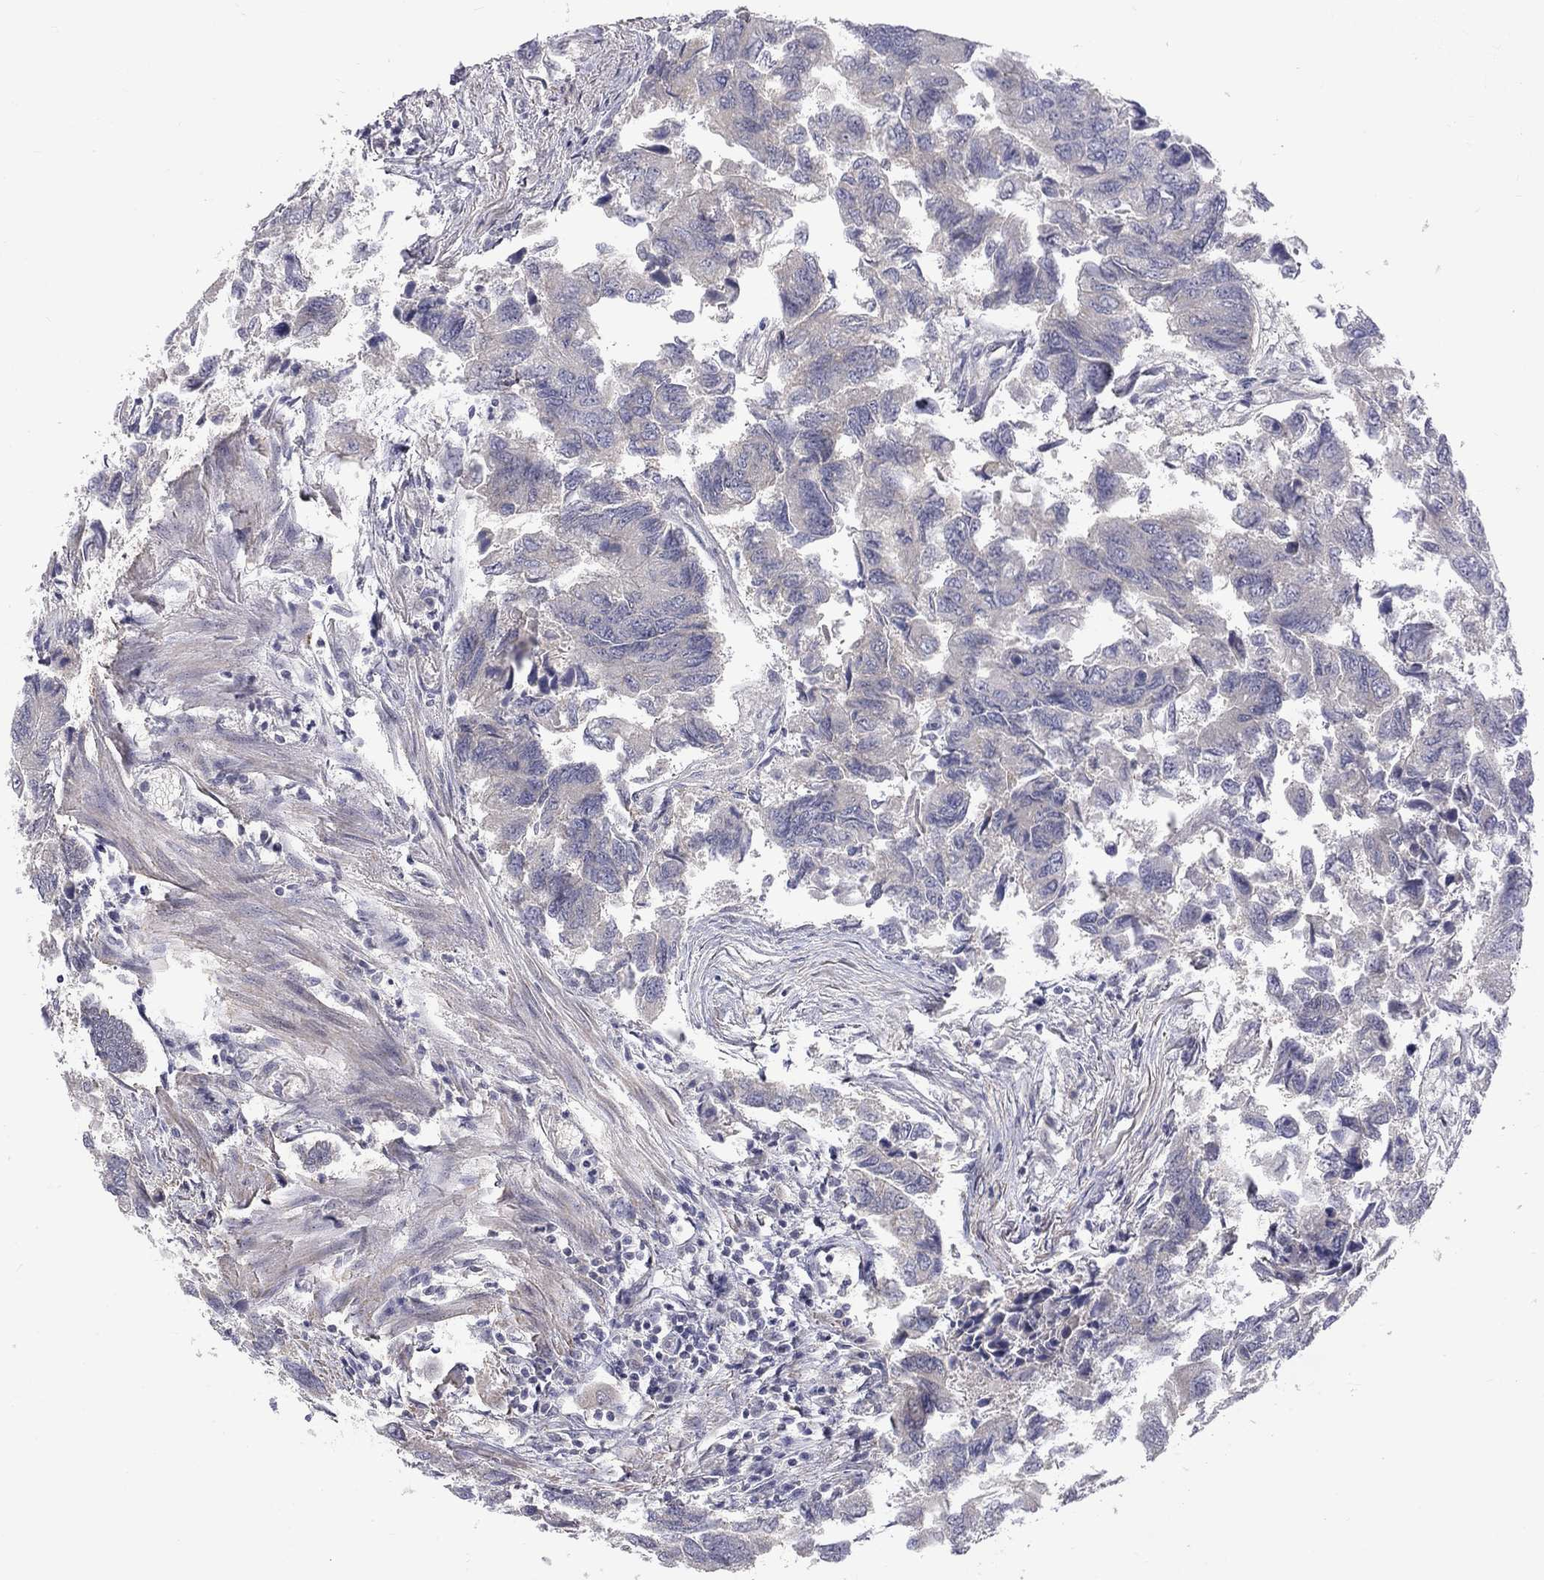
{"staining": {"intensity": "negative", "quantity": "none", "location": "none"}, "tissue": "colorectal cancer", "cell_type": "Tumor cells", "image_type": "cancer", "snomed": [{"axis": "morphology", "description": "Adenocarcinoma, NOS"}, {"axis": "topography", "description": "Colon"}], "caption": "Adenocarcinoma (colorectal) was stained to show a protein in brown. There is no significant expression in tumor cells.", "gene": "SLC39A14", "patient": {"sex": "female", "age": 65}}